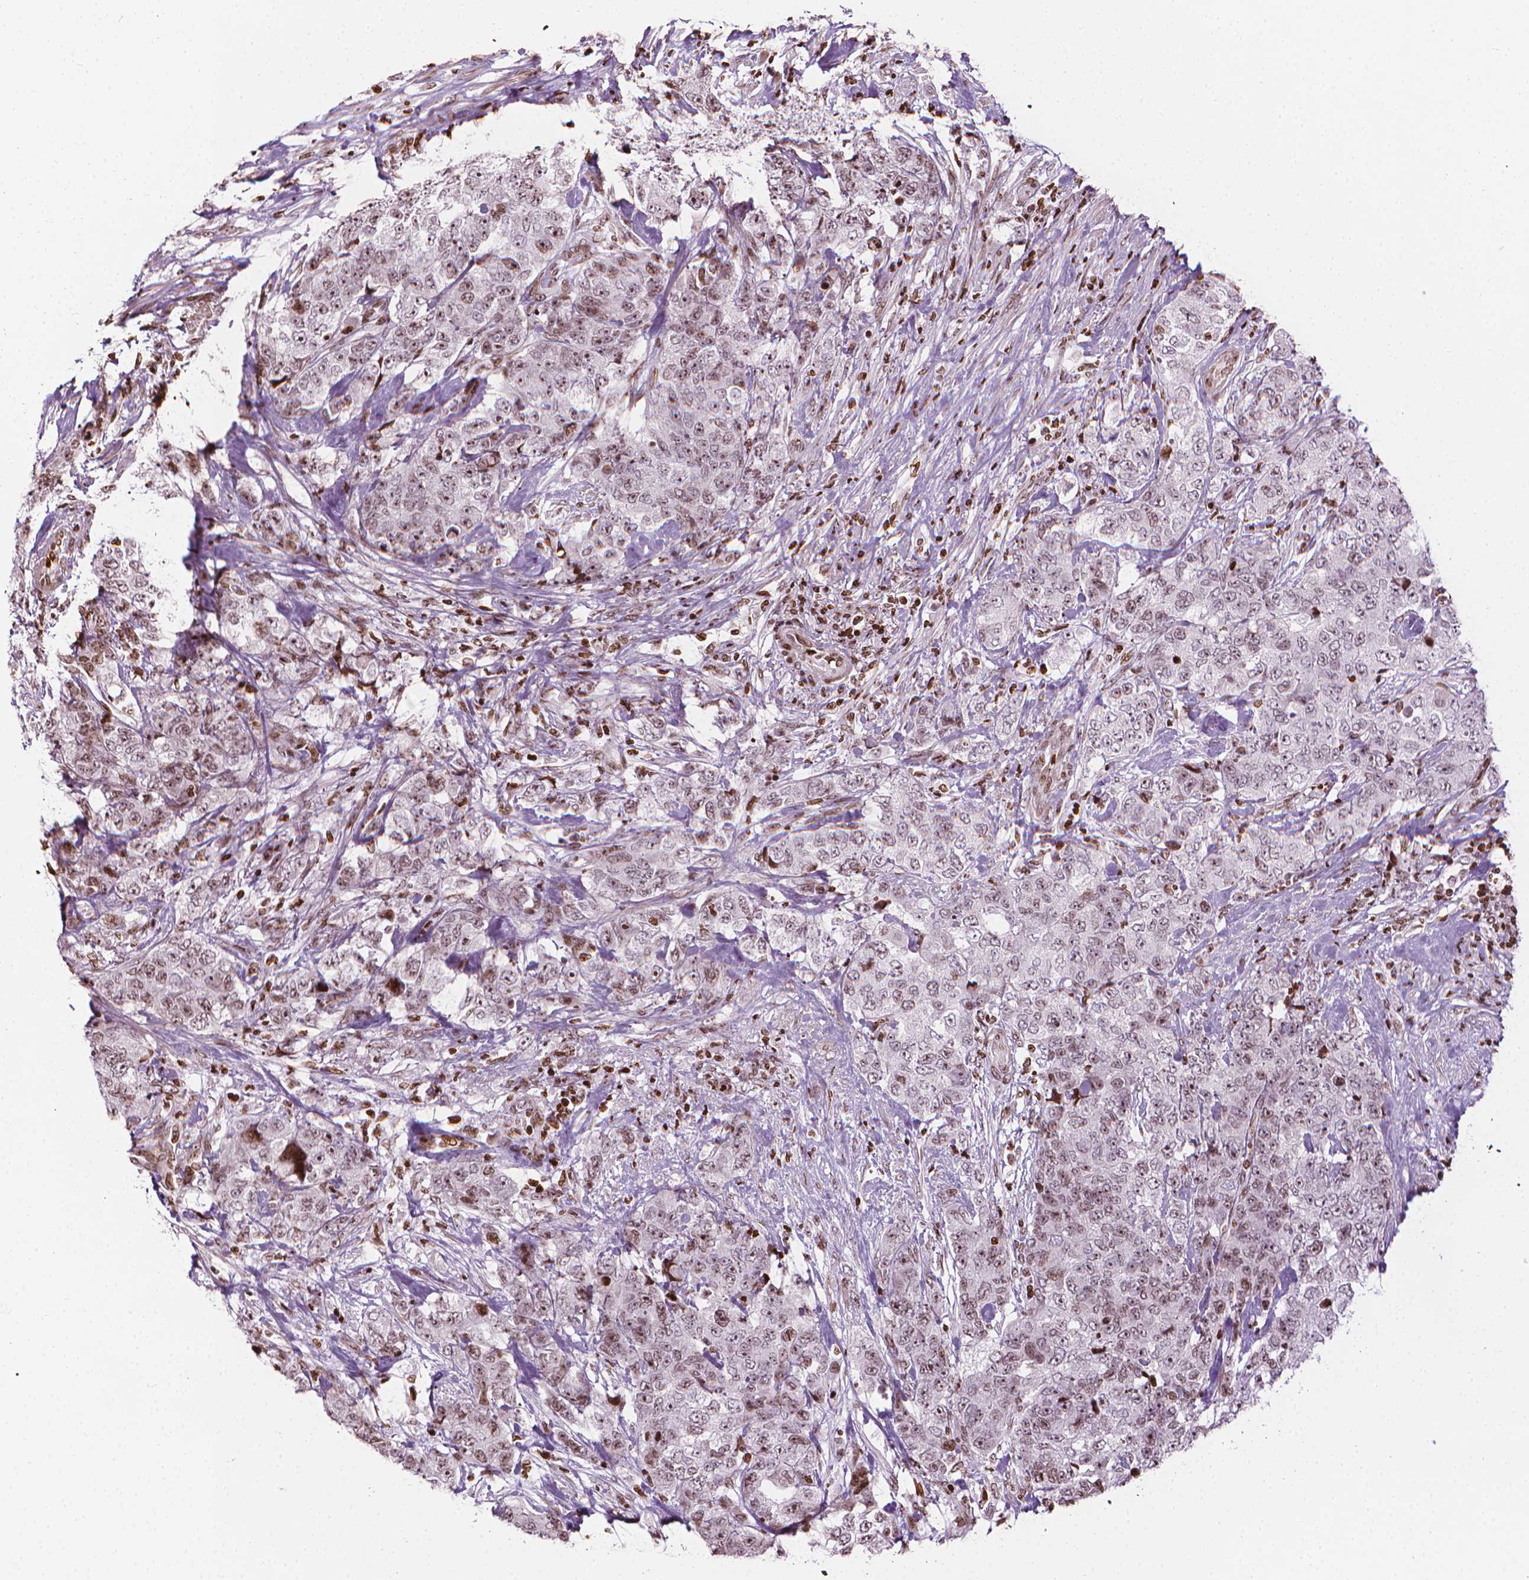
{"staining": {"intensity": "moderate", "quantity": "<25%", "location": "nuclear"}, "tissue": "urothelial cancer", "cell_type": "Tumor cells", "image_type": "cancer", "snomed": [{"axis": "morphology", "description": "Urothelial carcinoma, High grade"}, {"axis": "topography", "description": "Urinary bladder"}], "caption": "Immunohistochemistry (IHC) (DAB) staining of urothelial cancer exhibits moderate nuclear protein staining in about <25% of tumor cells. Ihc stains the protein in brown and the nuclei are stained blue.", "gene": "PIP4K2A", "patient": {"sex": "female", "age": 78}}